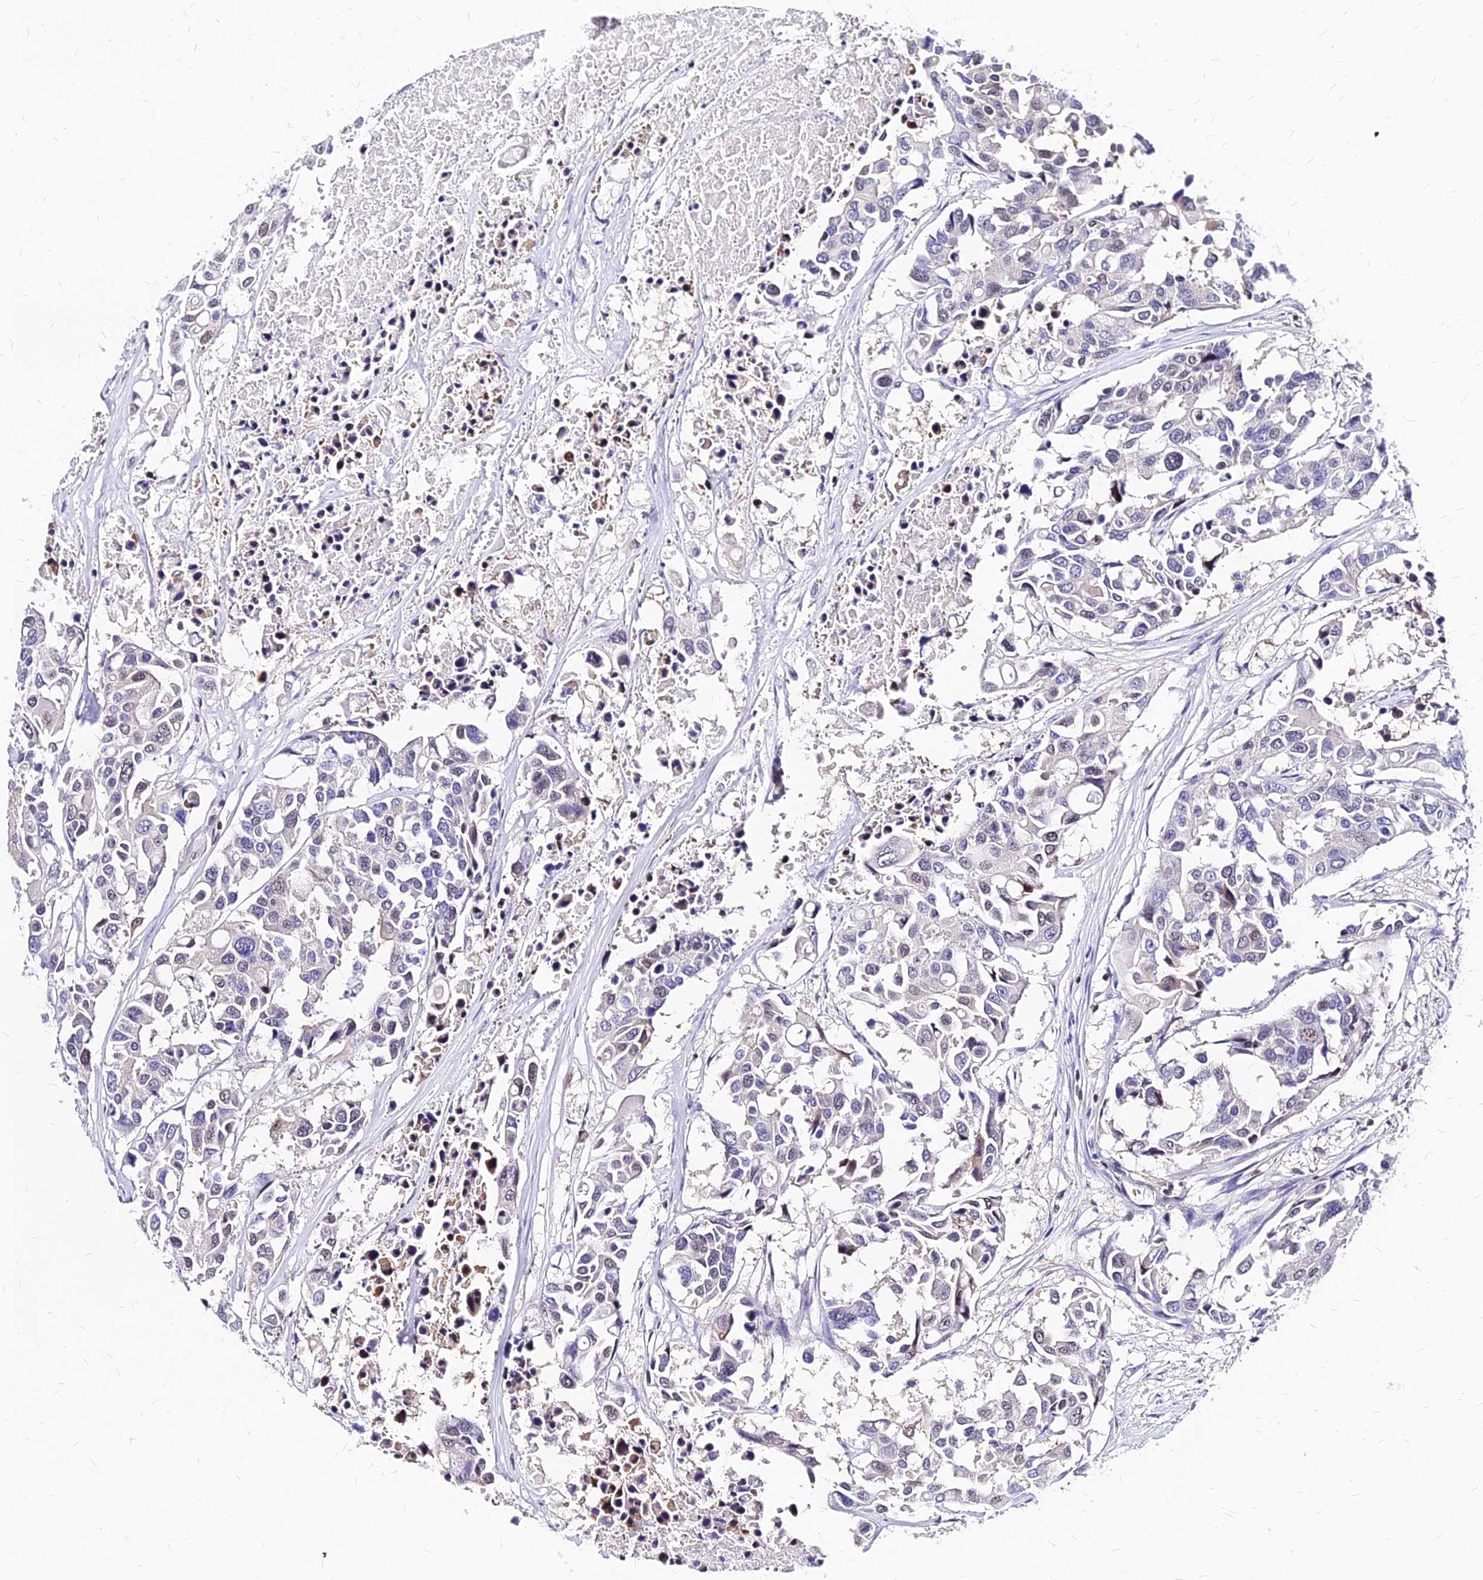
{"staining": {"intensity": "weak", "quantity": "<25%", "location": "nuclear"}, "tissue": "colorectal cancer", "cell_type": "Tumor cells", "image_type": "cancer", "snomed": [{"axis": "morphology", "description": "Adenocarcinoma, NOS"}, {"axis": "topography", "description": "Colon"}], "caption": "High power microscopy histopathology image of an immunohistochemistry image of colorectal cancer, revealing no significant staining in tumor cells.", "gene": "PAXX", "patient": {"sex": "male", "age": 77}}